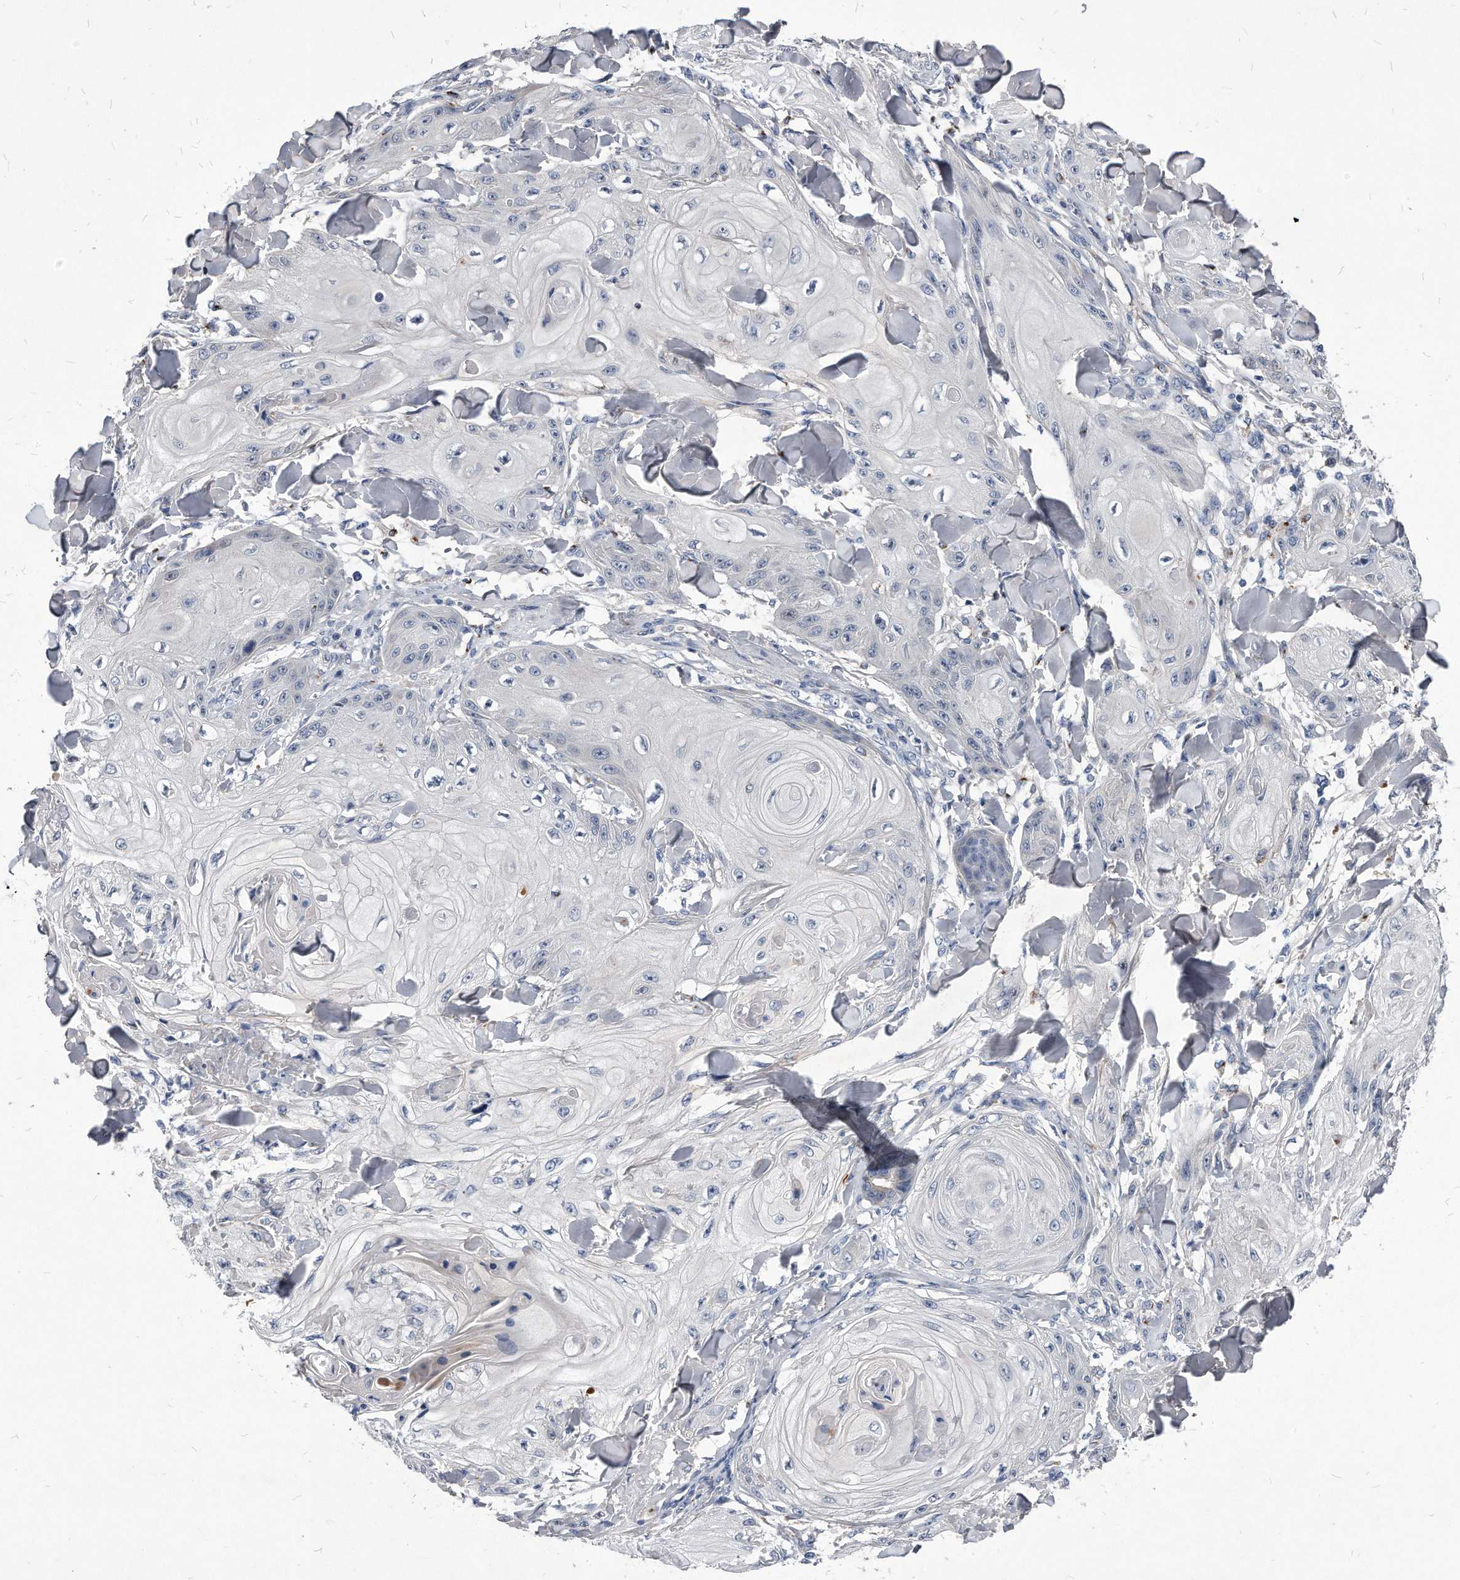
{"staining": {"intensity": "negative", "quantity": "none", "location": "none"}, "tissue": "skin cancer", "cell_type": "Tumor cells", "image_type": "cancer", "snomed": [{"axis": "morphology", "description": "Squamous cell carcinoma, NOS"}, {"axis": "topography", "description": "Skin"}], "caption": "Immunohistochemistry image of neoplastic tissue: squamous cell carcinoma (skin) stained with DAB (3,3'-diaminobenzidine) displays no significant protein staining in tumor cells. Nuclei are stained in blue.", "gene": "MGAT4A", "patient": {"sex": "male", "age": 74}}